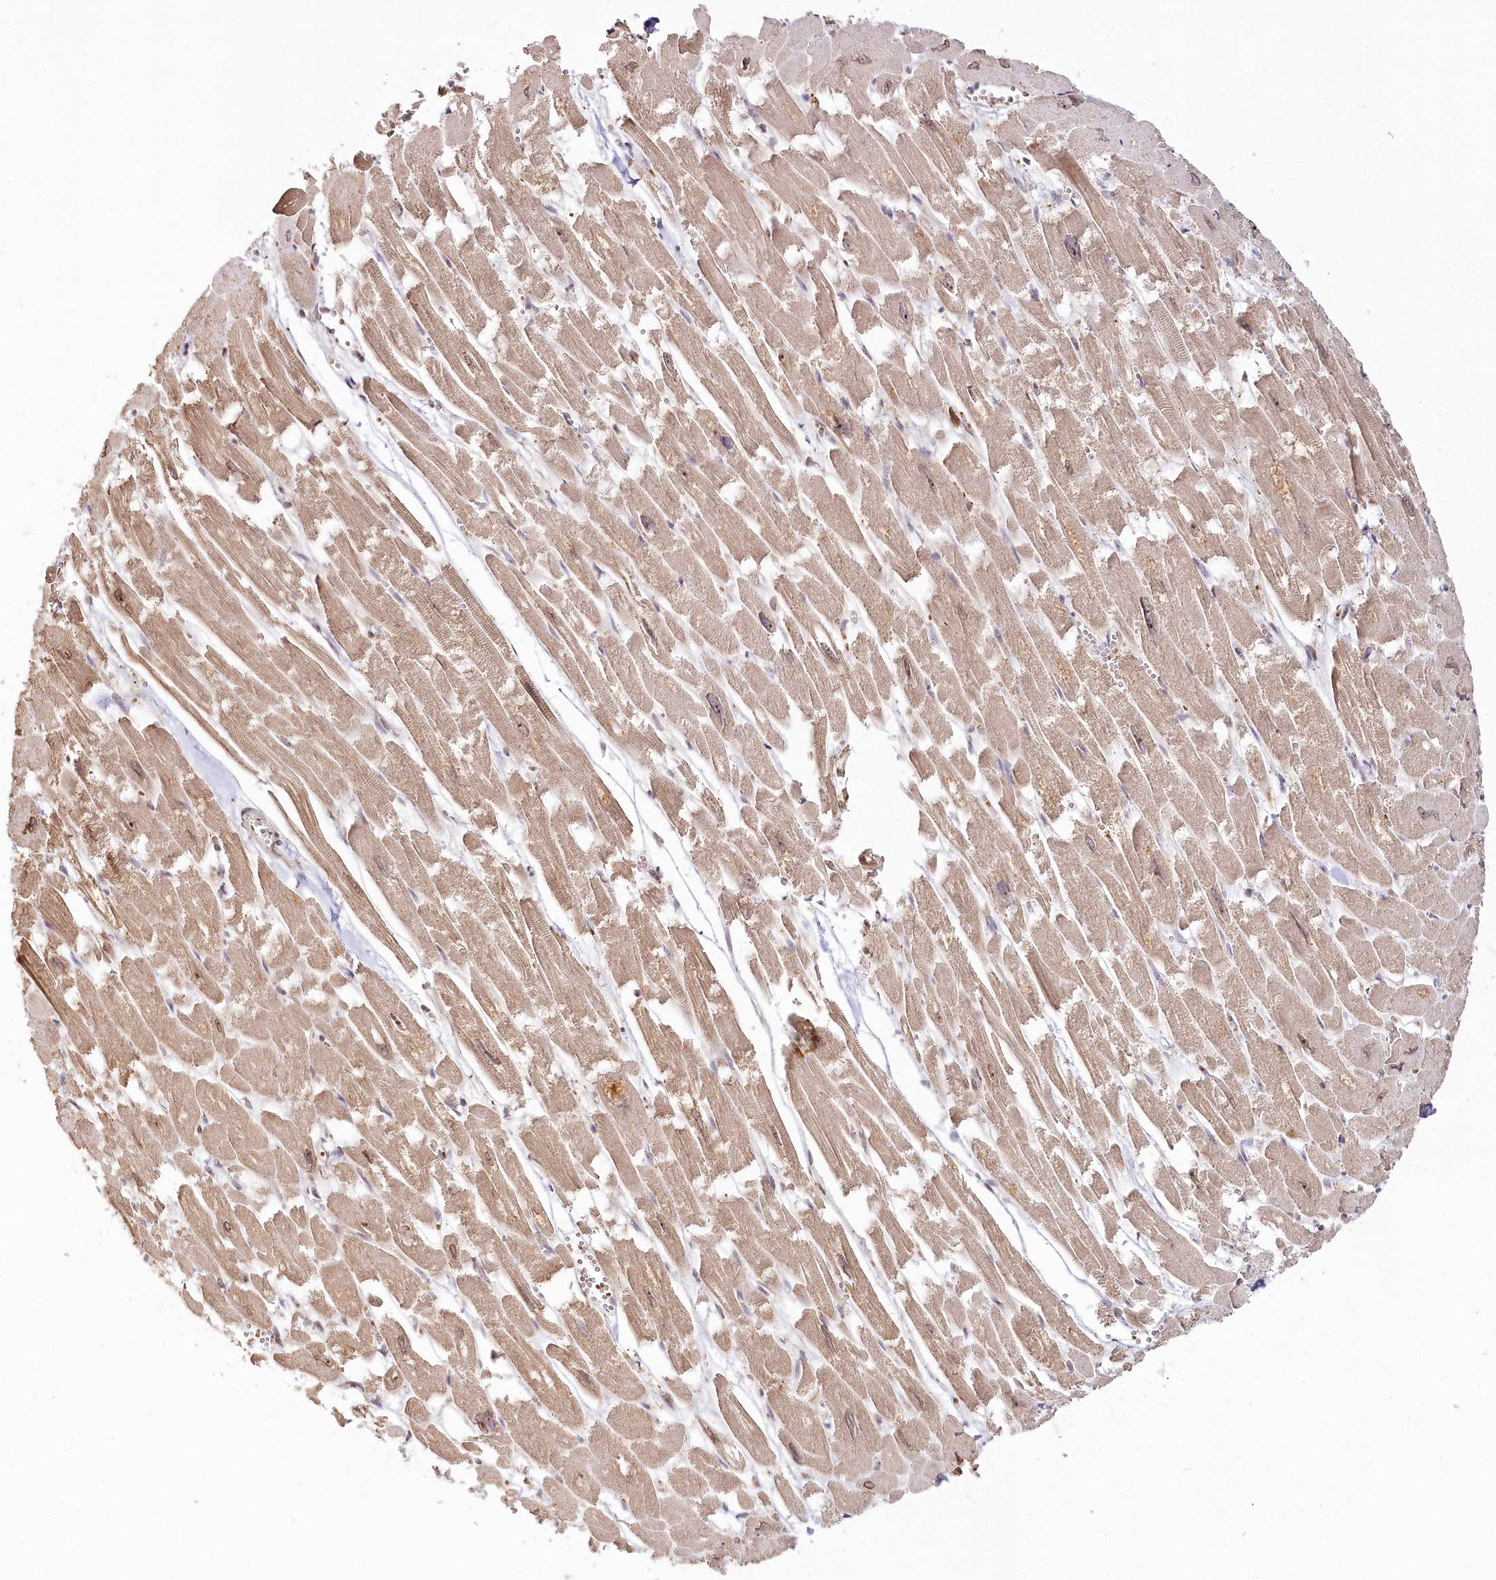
{"staining": {"intensity": "moderate", "quantity": ">75%", "location": "cytoplasmic/membranous"}, "tissue": "heart muscle", "cell_type": "Cardiomyocytes", "image_type": "normal", "snomed": [{"axis": "morphology", "description": "Normal tissue, NOS"}, {"axis": "topography", "description": "Heart"}], "caption": "Protein staining of normal heart muscle exhibits moderate cytoplasmic/membranous positivity in about >75% of cardiomyocytes.", "gene": "WDR36", "patient": {"sex": "male", "age": 54}}